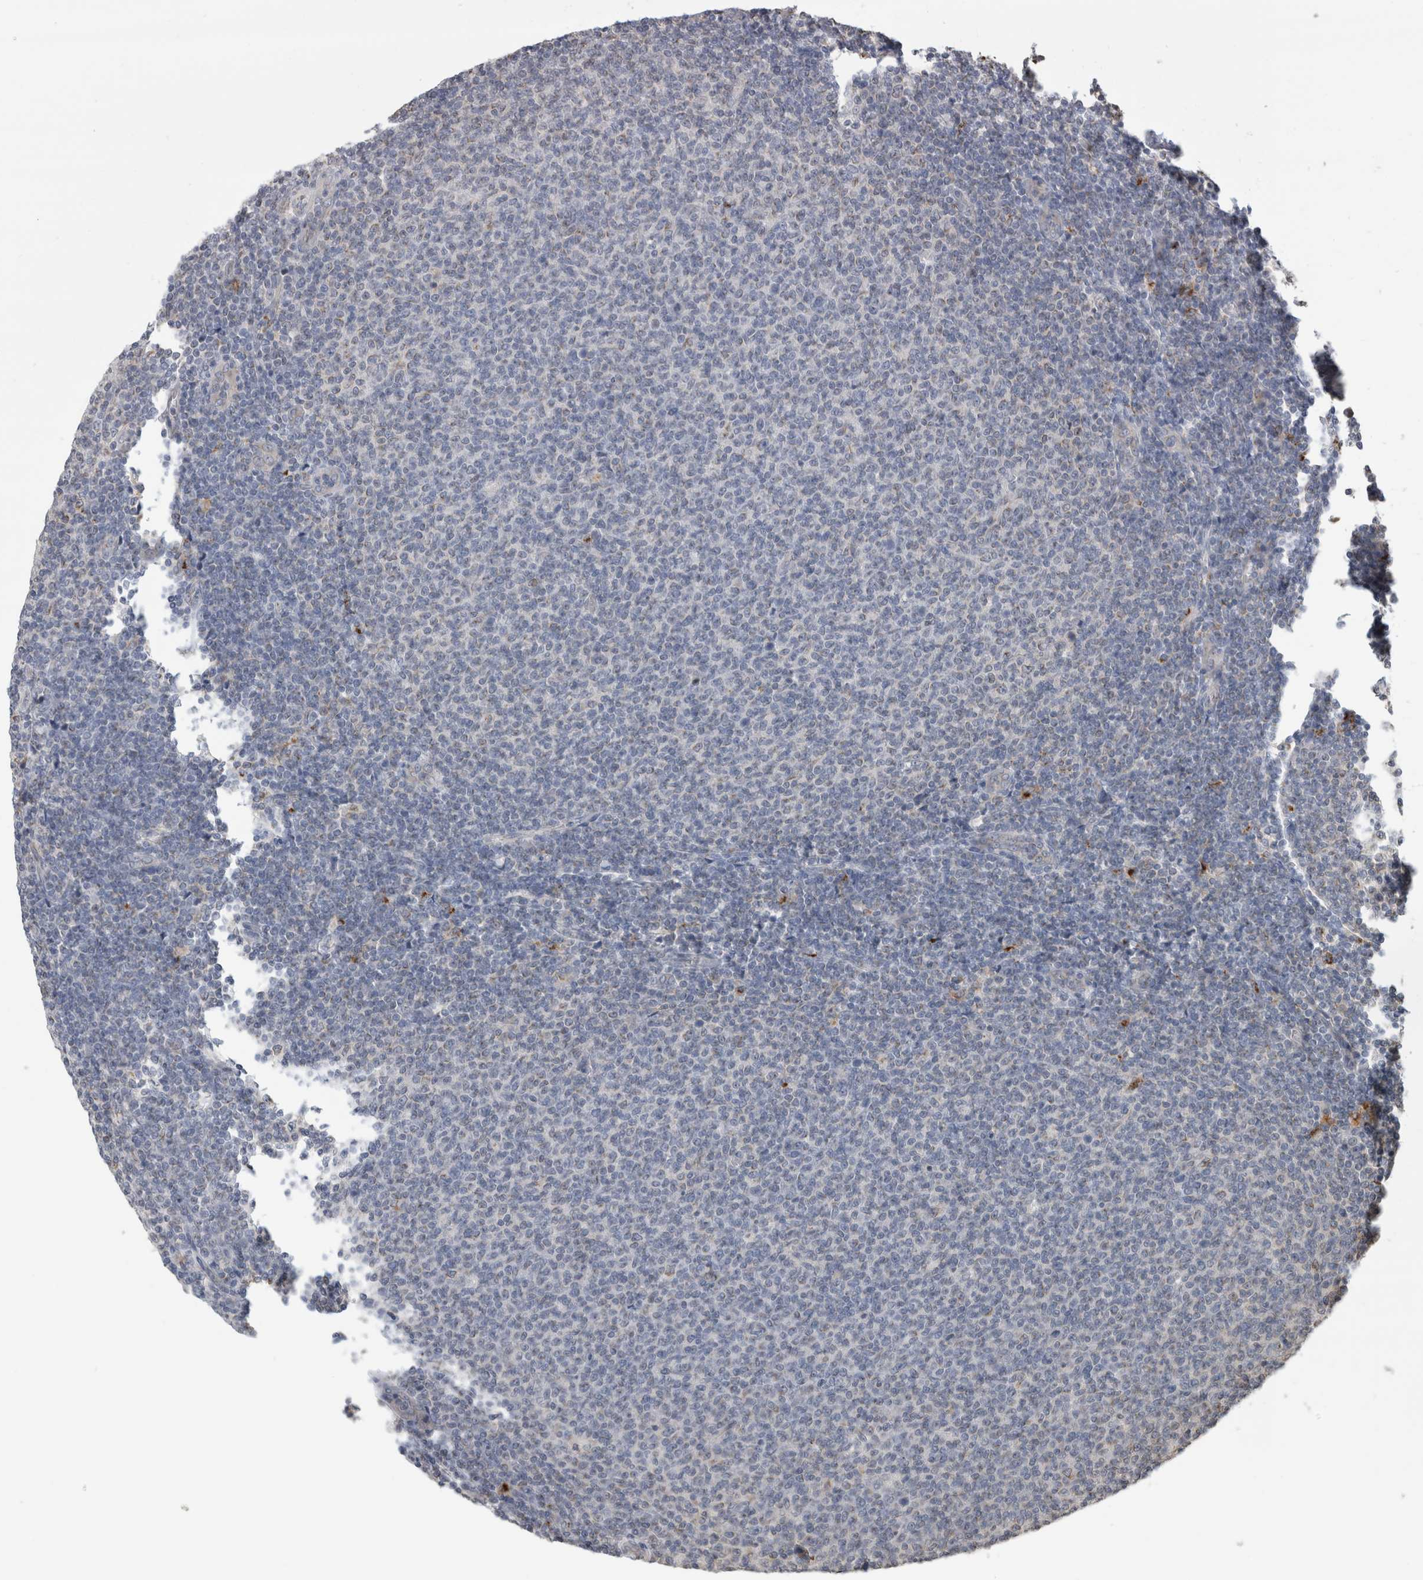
{"staining": {"intensity": "negative", "quantity": "none", "location": "none"}, "tissue": "lymphoma", "cell_type": "Tumor cells", "image_type": "cancer", "snomed": [{"axis": "morphology", "description": "Malignant lymphoma, non-Hodgkin's type, Low grade"}, {"axis": "topography", "description": "Lymph node"}], "caption": "The image displays no significant staining in tumor cells of malignant lymphoma, non-Hodgkin's type (low-grade).", "gene": "CLIP1", "patient": {"sex": "male", "age": 66}}